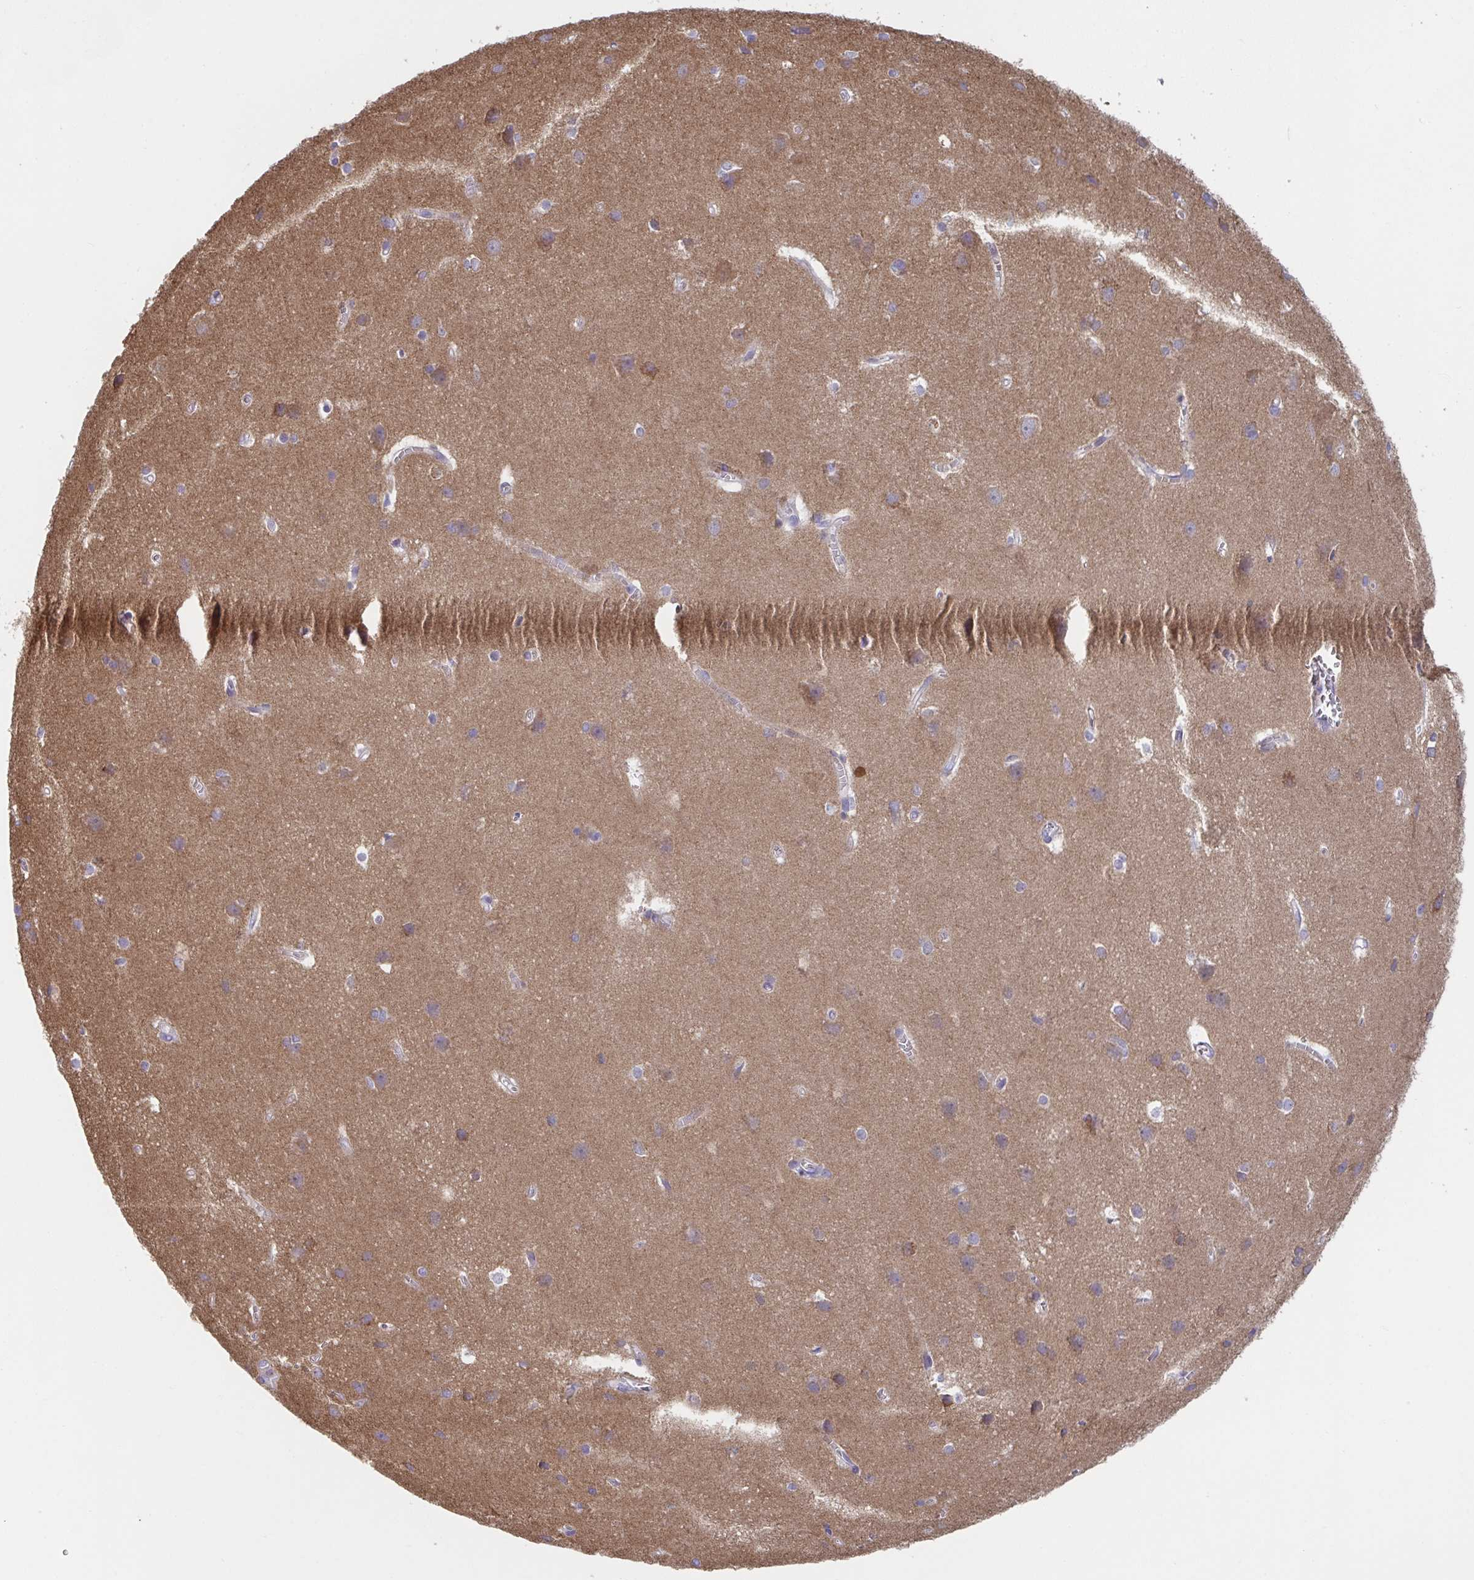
{"staining": {"intensity": "negative", "quantity": "none", "location": "none"}, "tissue": "cerebral cortex", "cell_type": "Endothelial cells", "image_type": "normal", "snomed": [{"axis": "morphology", "description": "Normal tissue, NOS"}, {"axis": "topography", "description": "Cerebral cortex"}], "caption": "Immunohistochemistry (IHC) of normal human cerebral cortex displays no staining in endothelial cells. The staining is performed using DAB brown chromogen with nuclei counter-stained in using hematoxylin.", "gene": "NIPSNAP1", "patient": {"sex": "male", "age": 37}}